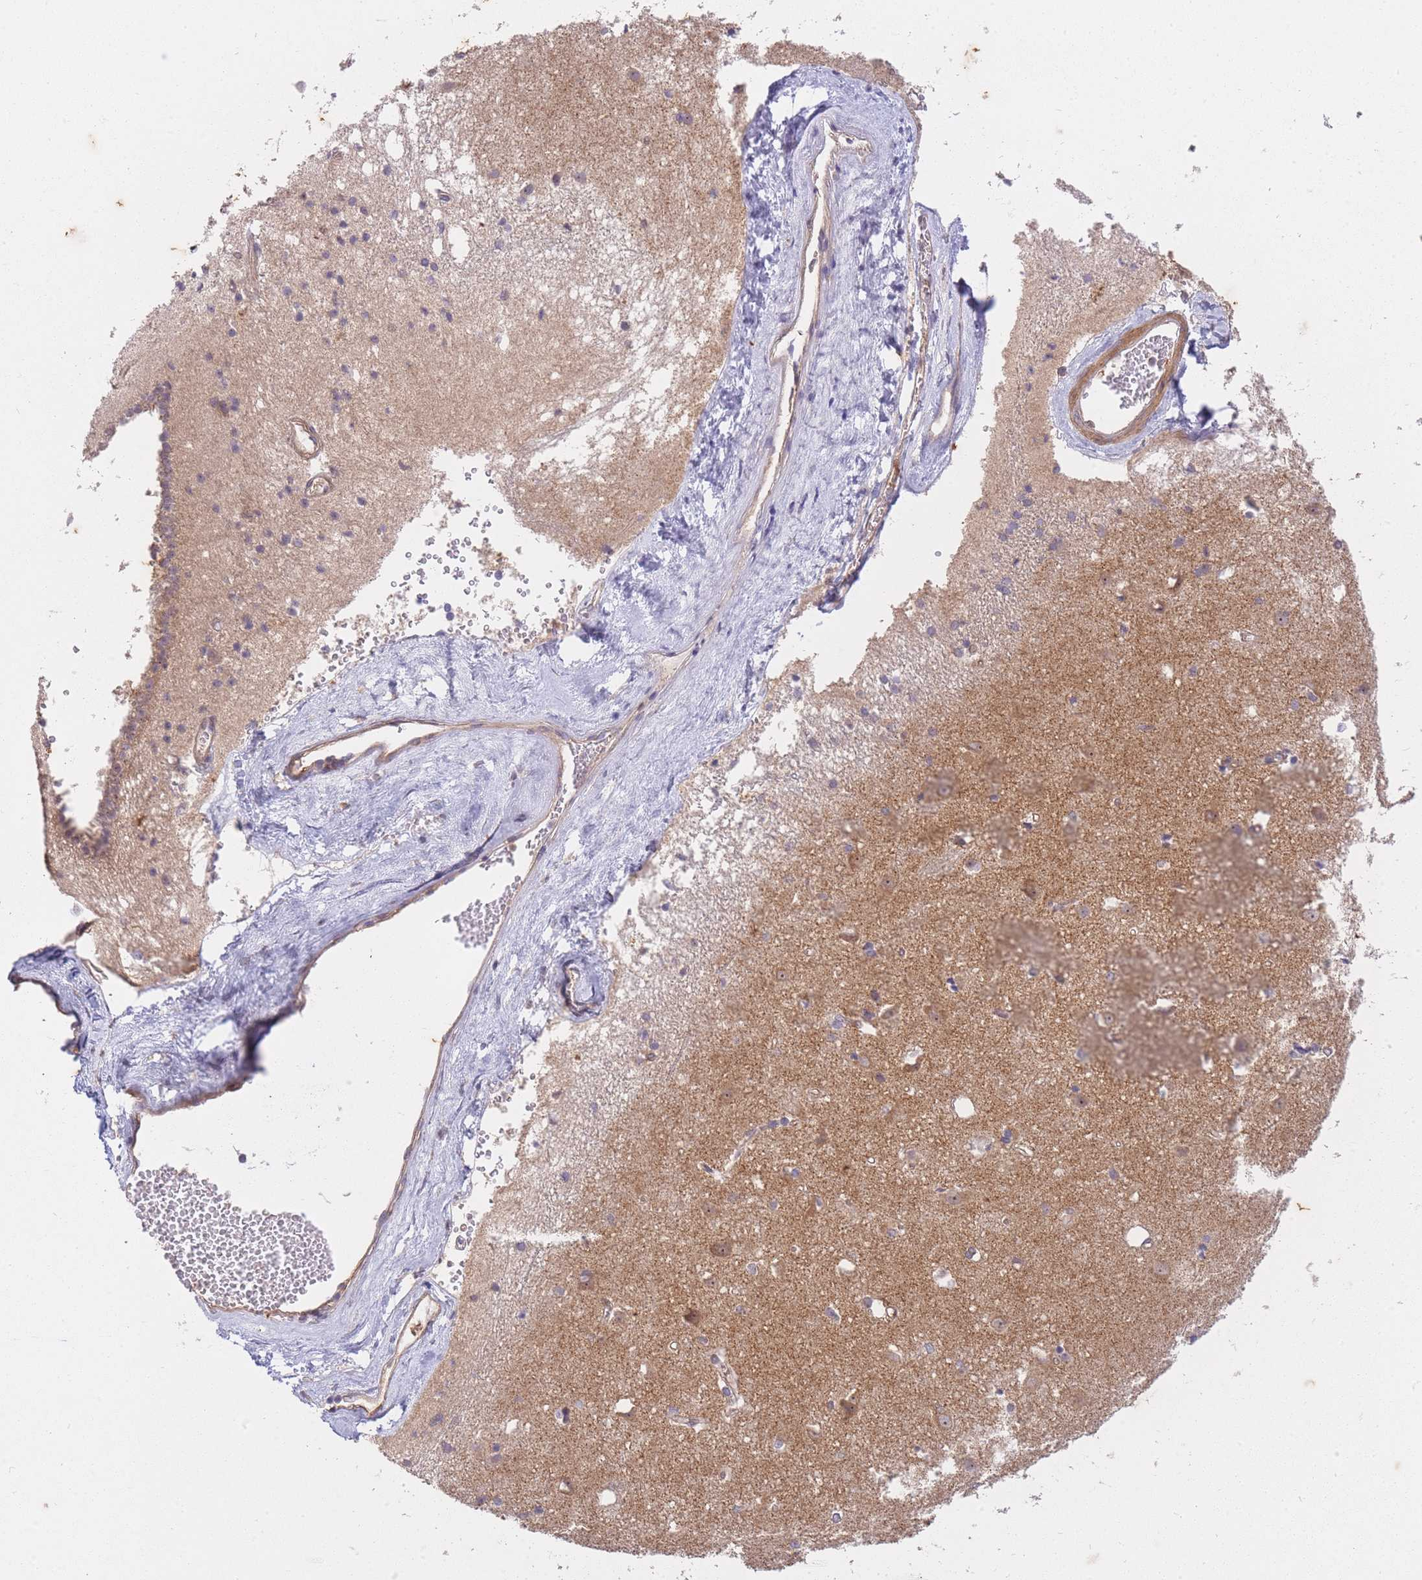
{"staining": {"intensity": "weak", "quantity": "<25%", "location": "cytoplasmic/membranous"}, "tissue": "caudate", "cell_type": "Glial cells", "image_type": "normal", "snomed": [{"axis": "morphology", "description": "Normal tissue, NOS"}, {"axis": "topography", "description": "Lateral ventricle wall"}], "caption": "IHC of benign human caudate reveals no staining in glial cells.", "gene": "ST8SIA4", "patient": {"sex": "male", "age": 37}}